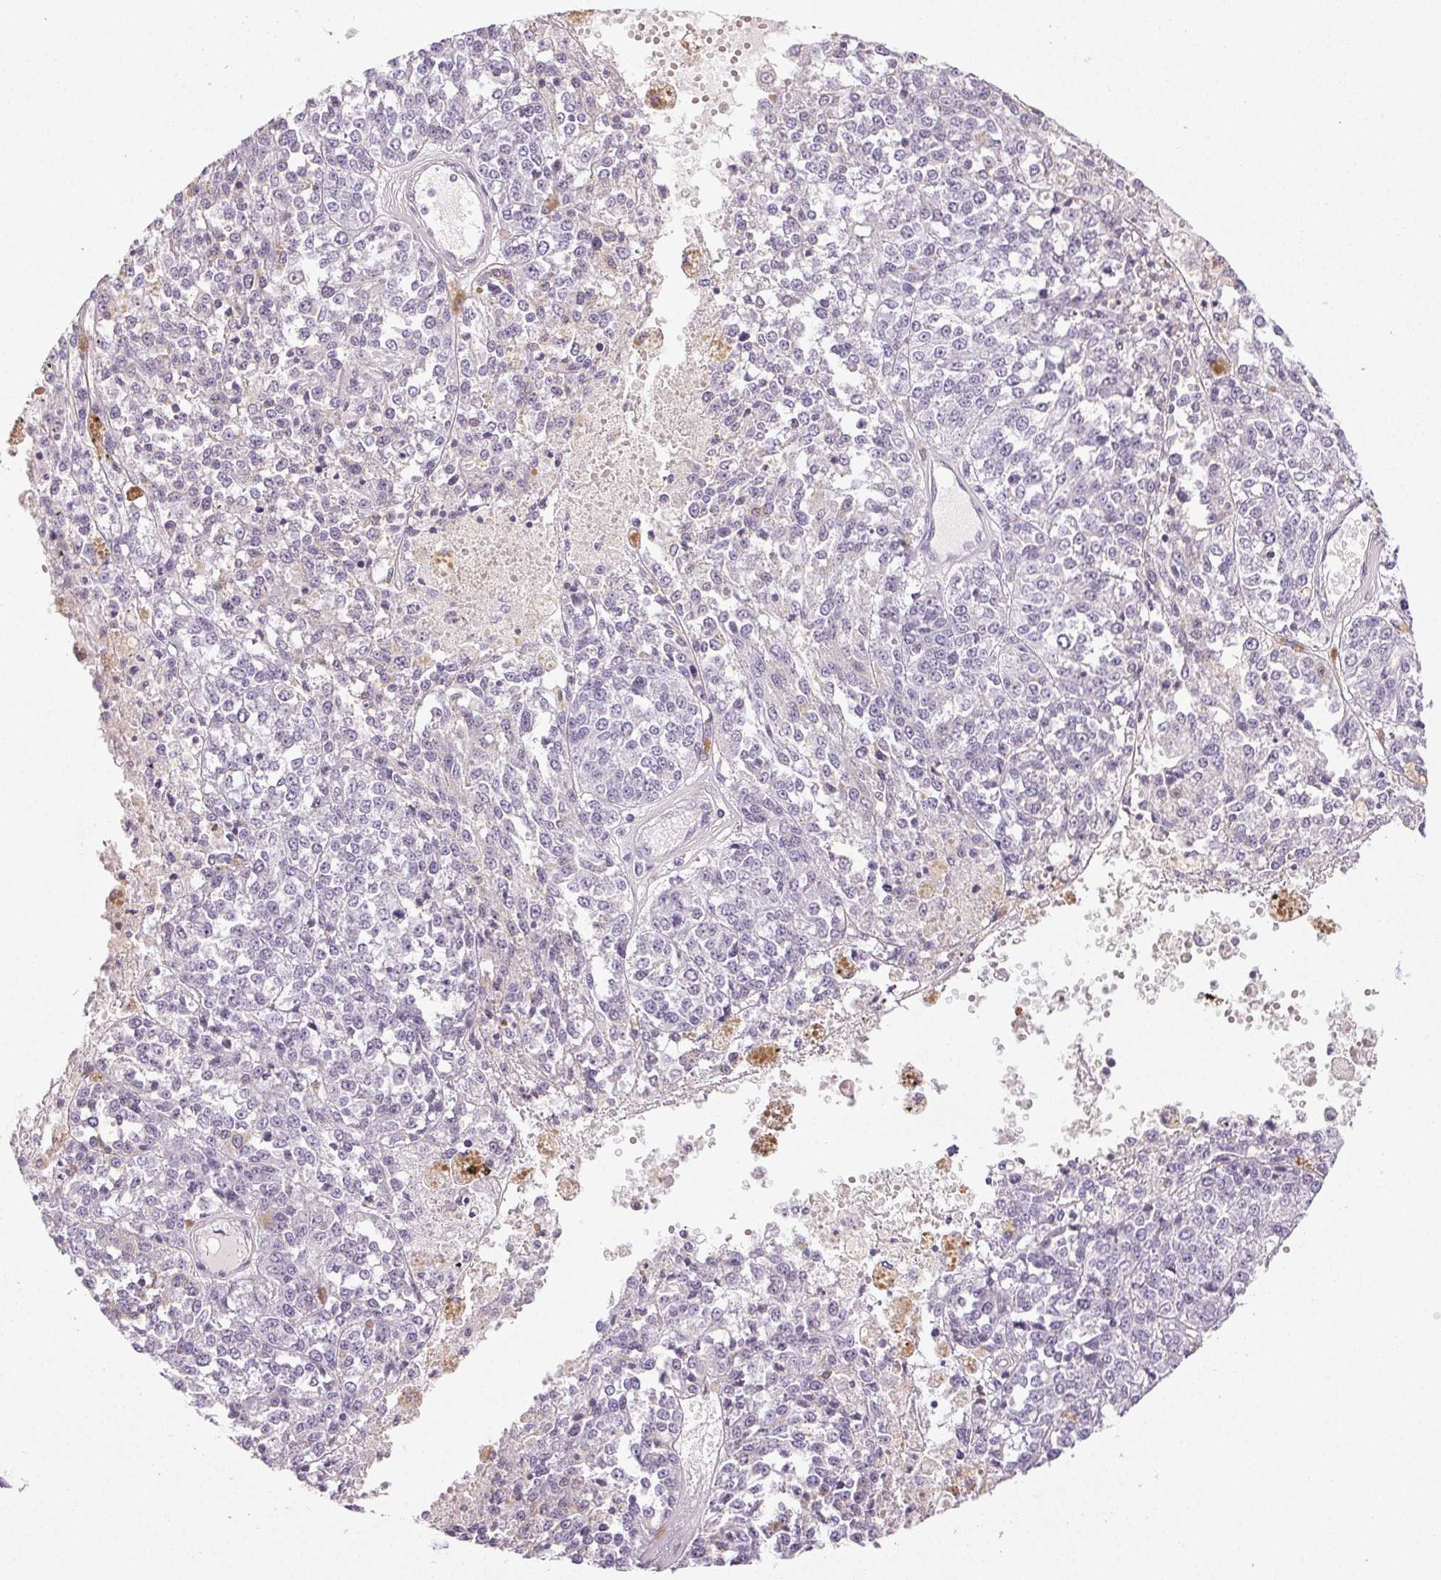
{"staining": {"intensity": "negative", "quantity": "none", "location": "none"}, "tissue": "melanoma", "cell_type": "Tumor cells", "image_type": "cancer", "snomed": [{"axis": "morphology", "description": "Malignant melanoma, Metastatic site"}, {"axis": "topography", "description": "Lymph node"}], "caption": "Immunohistochemical staining of human malignant melanoma (metastatic site) displays no significant positivity in tumor cells. The staining is performed using DAB brown chromogen with nuclei counter-stained in using hematoxylin.", "gene": "COL7A1", "patient": {"sex": "female", "age": 64}}